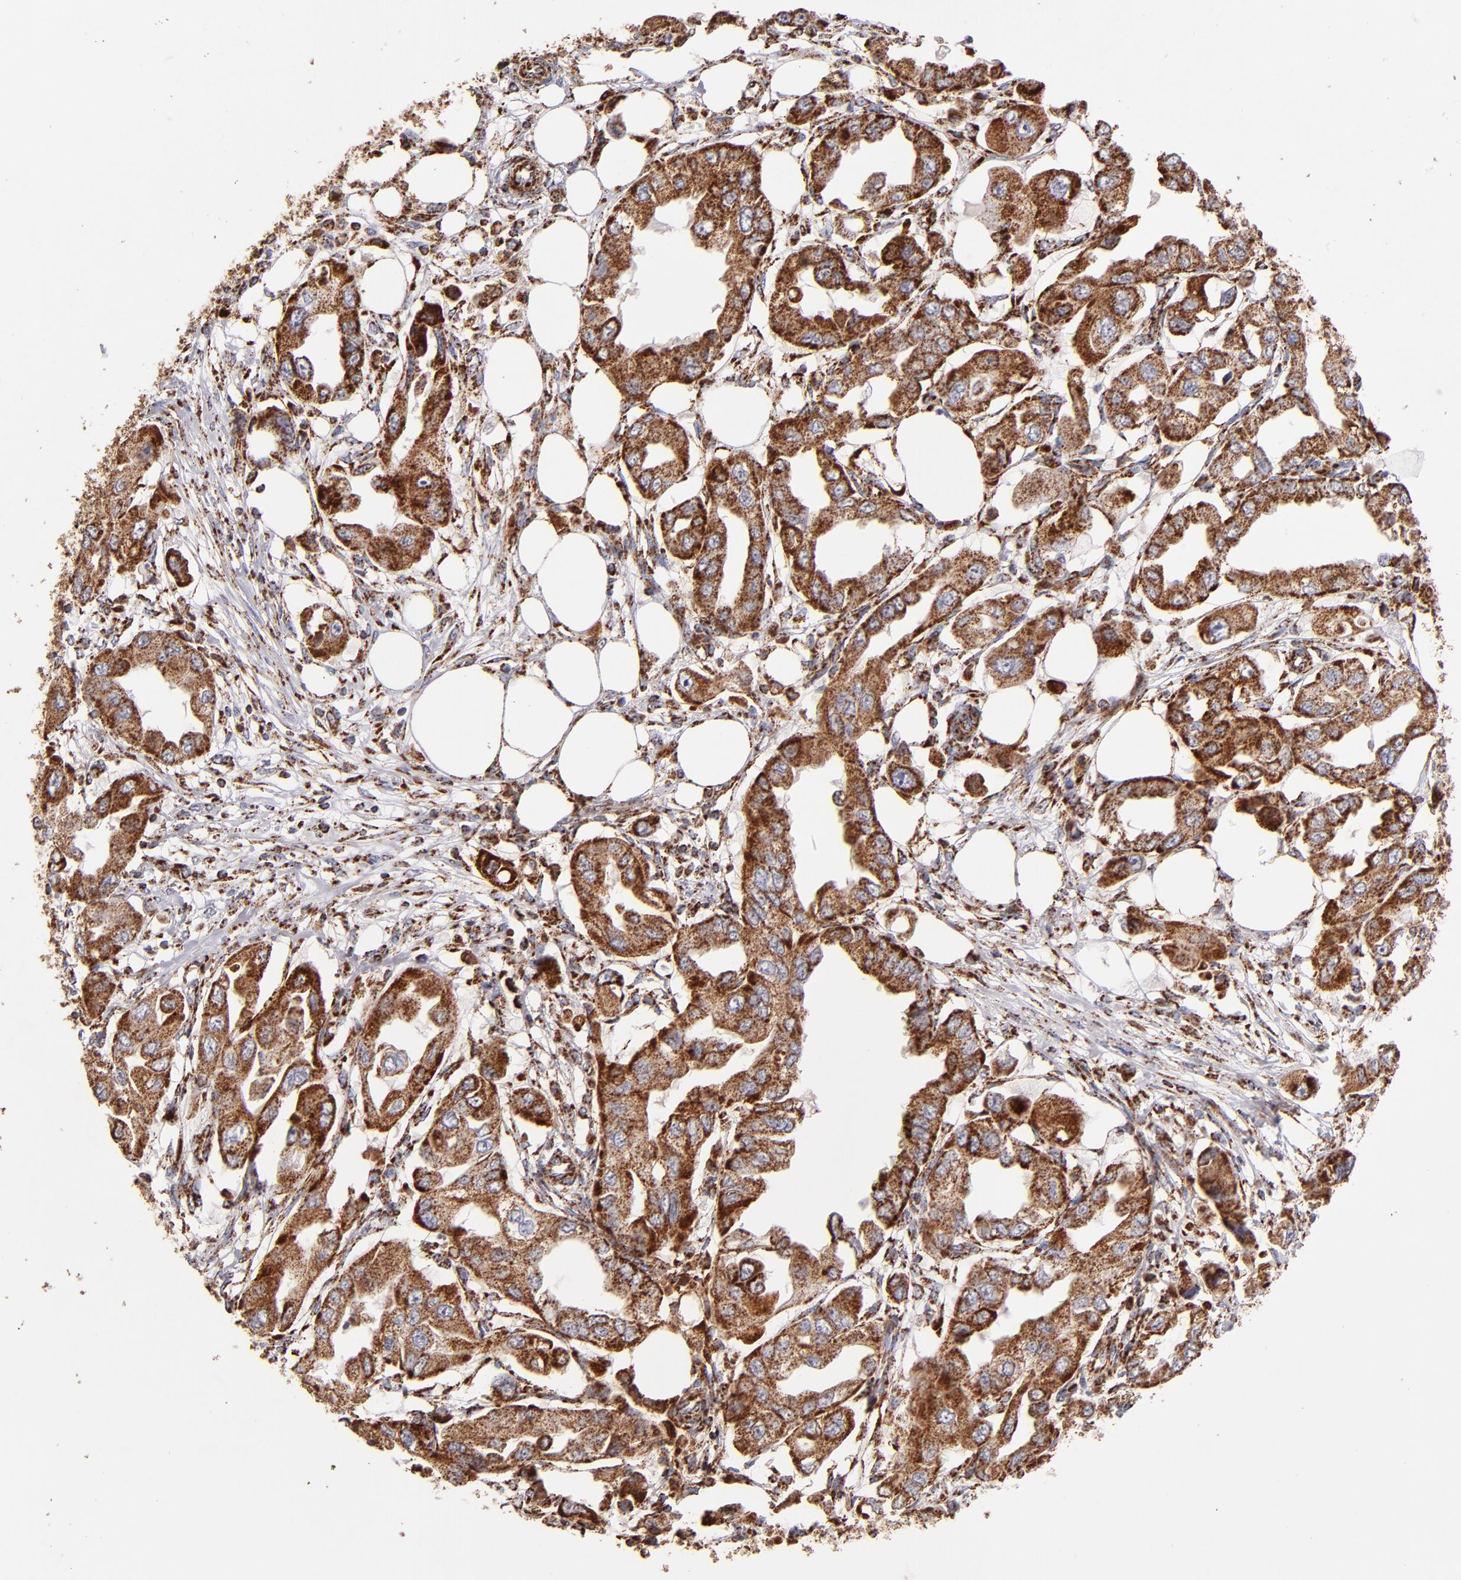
{"staining": {"intensity": "moderate", "quantity": ">75%", "location": "cytoplasmic/membranous"}, "tissue": "endometrial cancer", "cell_type": "Tumor cells", "image_type": "cancer", "snomed": [{"axis": "morphology", "description": "Adenocarcinoma, NOS"}, {"axis": "topography", "description": "Endometrium"}], "caption": "A micrograph of adenocarcinoma (endometrial) stained for a protein exhibits moderate cytoplasmic/membranous brown staining in tumor cells.", "gene": "DLST", "patient": {"sex": "female", "age": 67}}